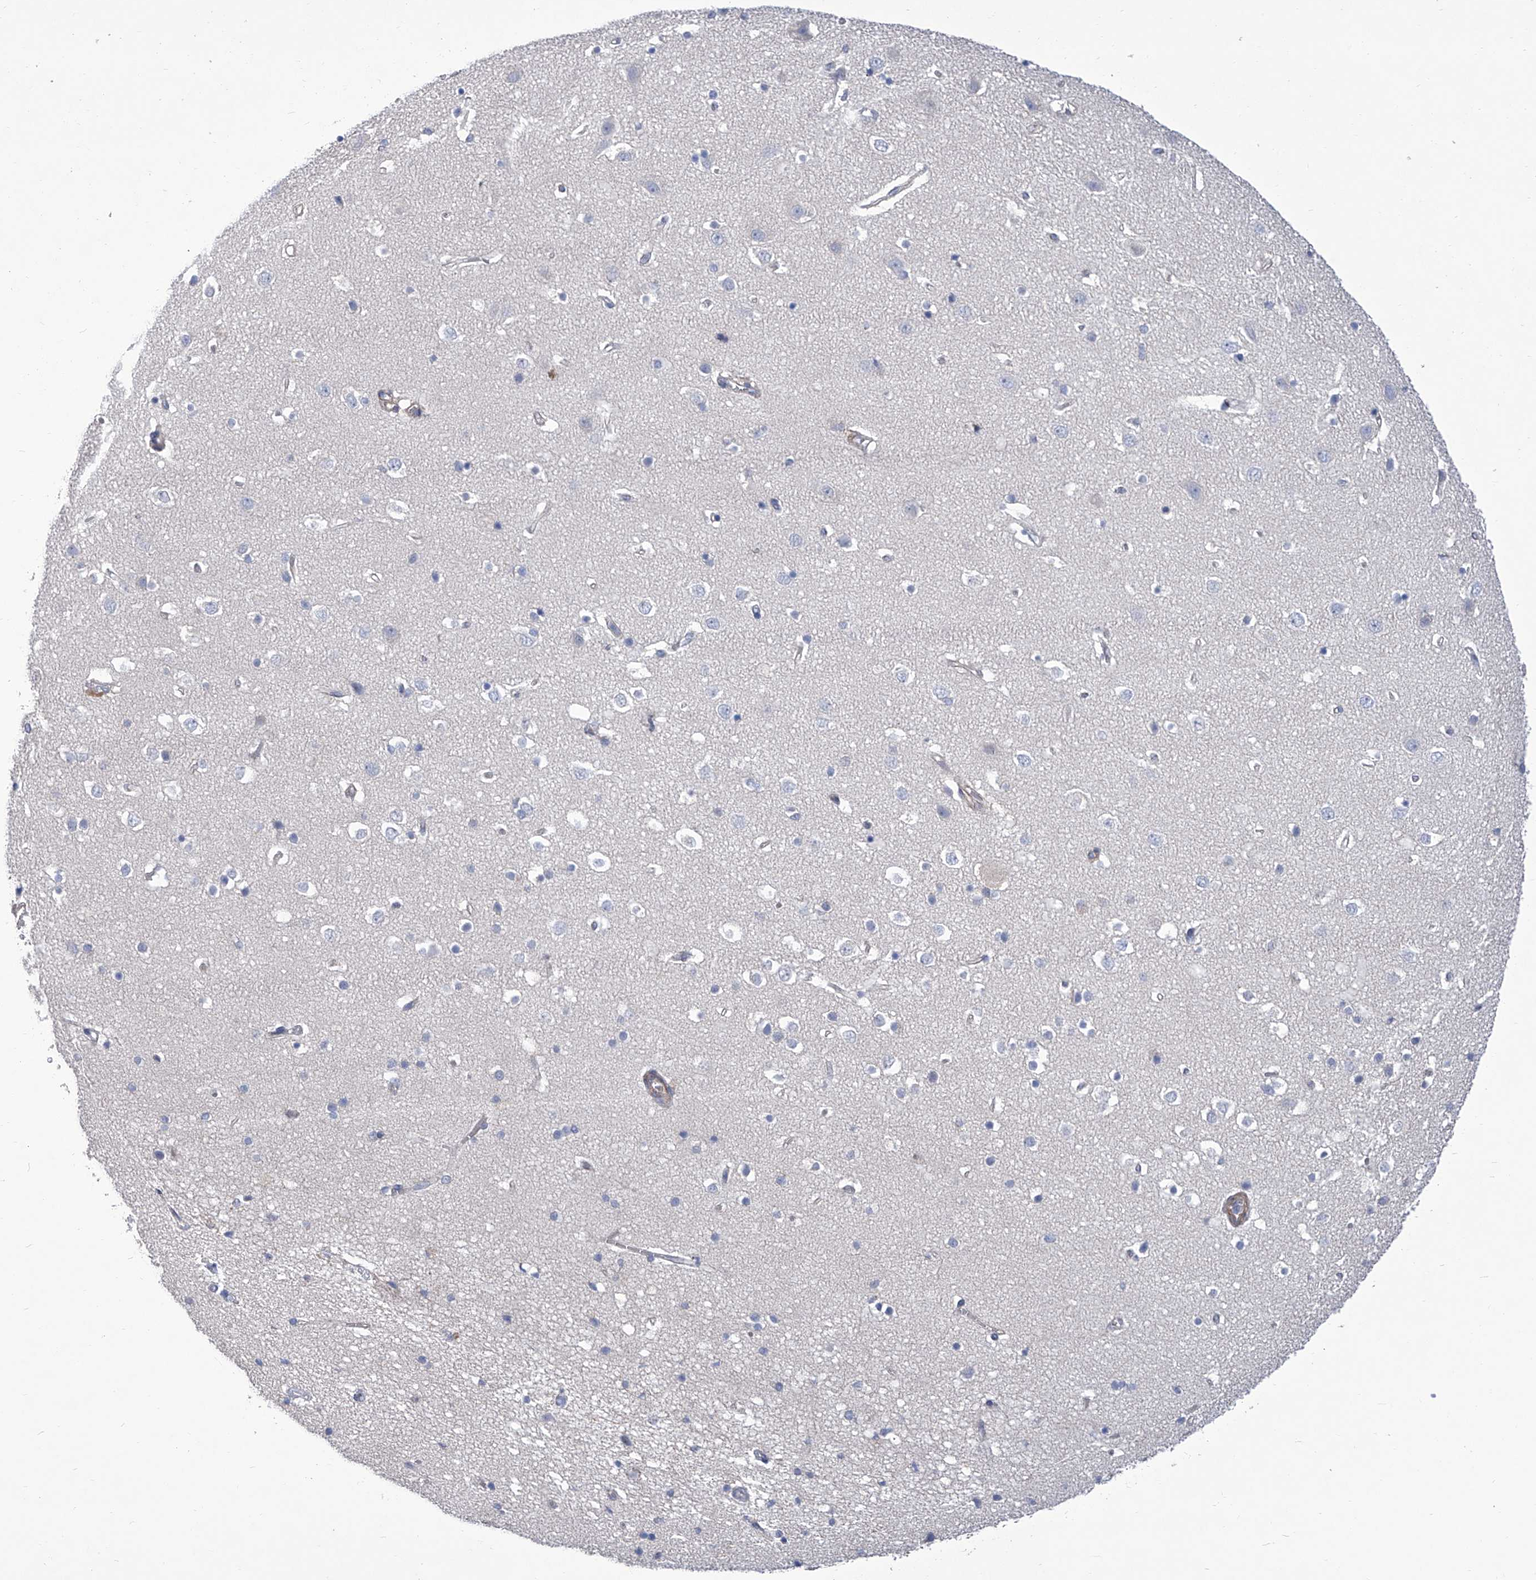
{"staining": {"intensity": "moderate", "quantity": "<25%", "location": "cytoplasmic/membranous"}, "tissue": "cerebral cortex", "cell_type": "Endothelial cells", "image_type": "normal", "snomed": [{"axis": "morphology", "description": "Normal tissue, NOS"}, {"axis": "topography", "description": "Cerebral cortex"}], "caption": "A brown stain labels moderate cytoplasmic/membranous staining of a protein in endothelial cells of normal cerebral cortex. (Brightfield microscopy of DAB IHC at high magnification).", "gene": "SMS", "patient": {"sex": "male", "age": 54}}